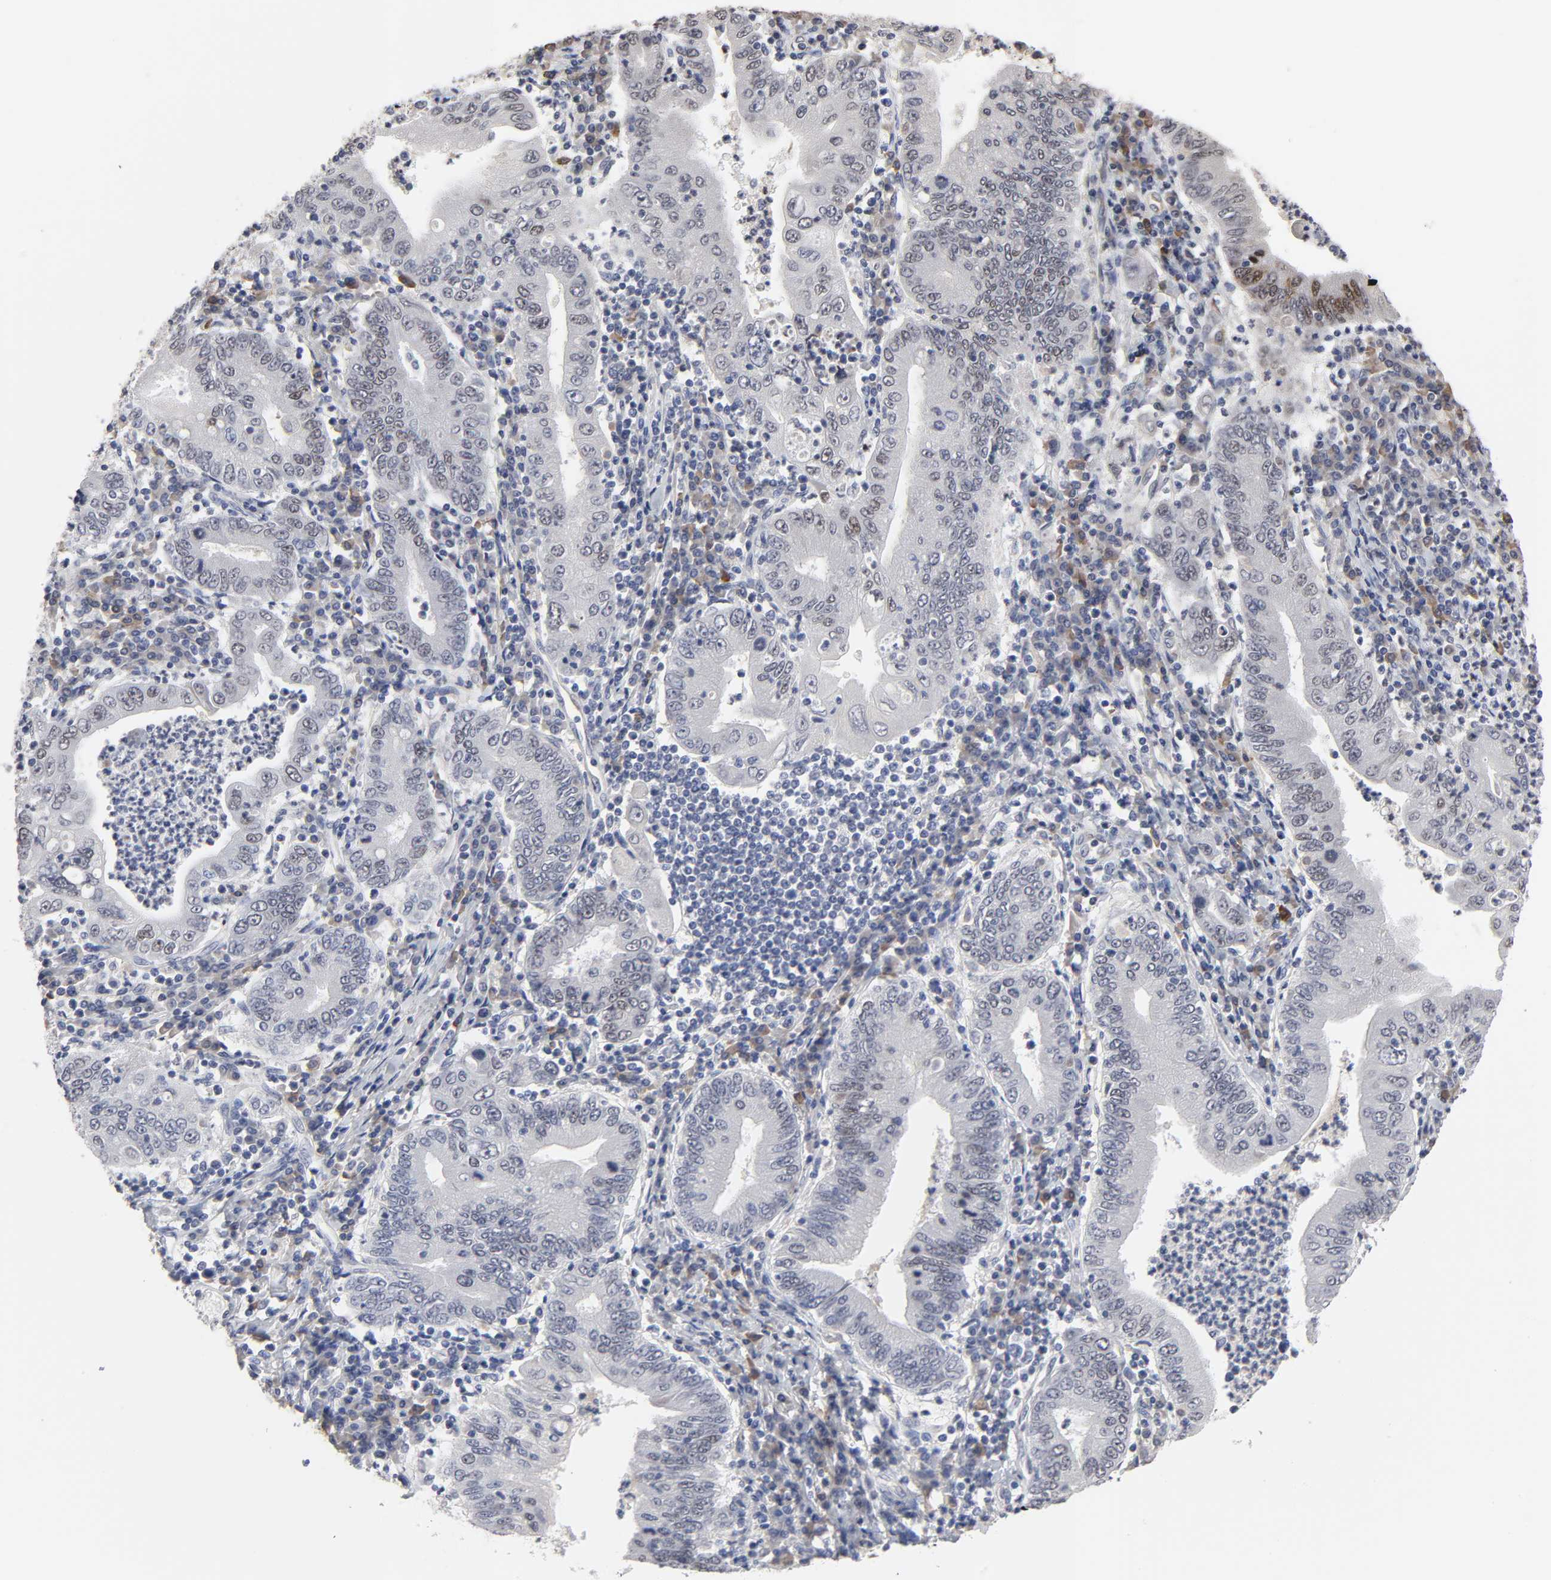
{"staining": {"intensity": "moderate", "quantity": "25%-75%", "location": "cytoplasmic/membranous,nuclear"}, "tissue": "stomach cancer", "cell_type": "Tumor cells", "image_type": "cancer", "snomed": [{"axis": "morphology", "description": "Normal tissue, NOS"}, {"axis": "morphology", "description": "Adenocarcinoma, NOS"}, {"axis": "topography", "description": "Esophagus"}, {"axis": "topography", "description": "Stomach, upper"}, {"axis": "topography", "description": "Peripheral nerve tissue"}], "caption": "Brown immunohistochemical staining in human adenocarcinoma (stomach) displays moderate cytoplasmic/membranous and nuclear staining in approximately 25%-75% of tumor cells. Using DAB (brown) and hematoxylin (blue) stains, captured at high magnification using brightfield microscopy.", "gene": "HNF4A", "patient": {"sex": "male", "age": 62}}